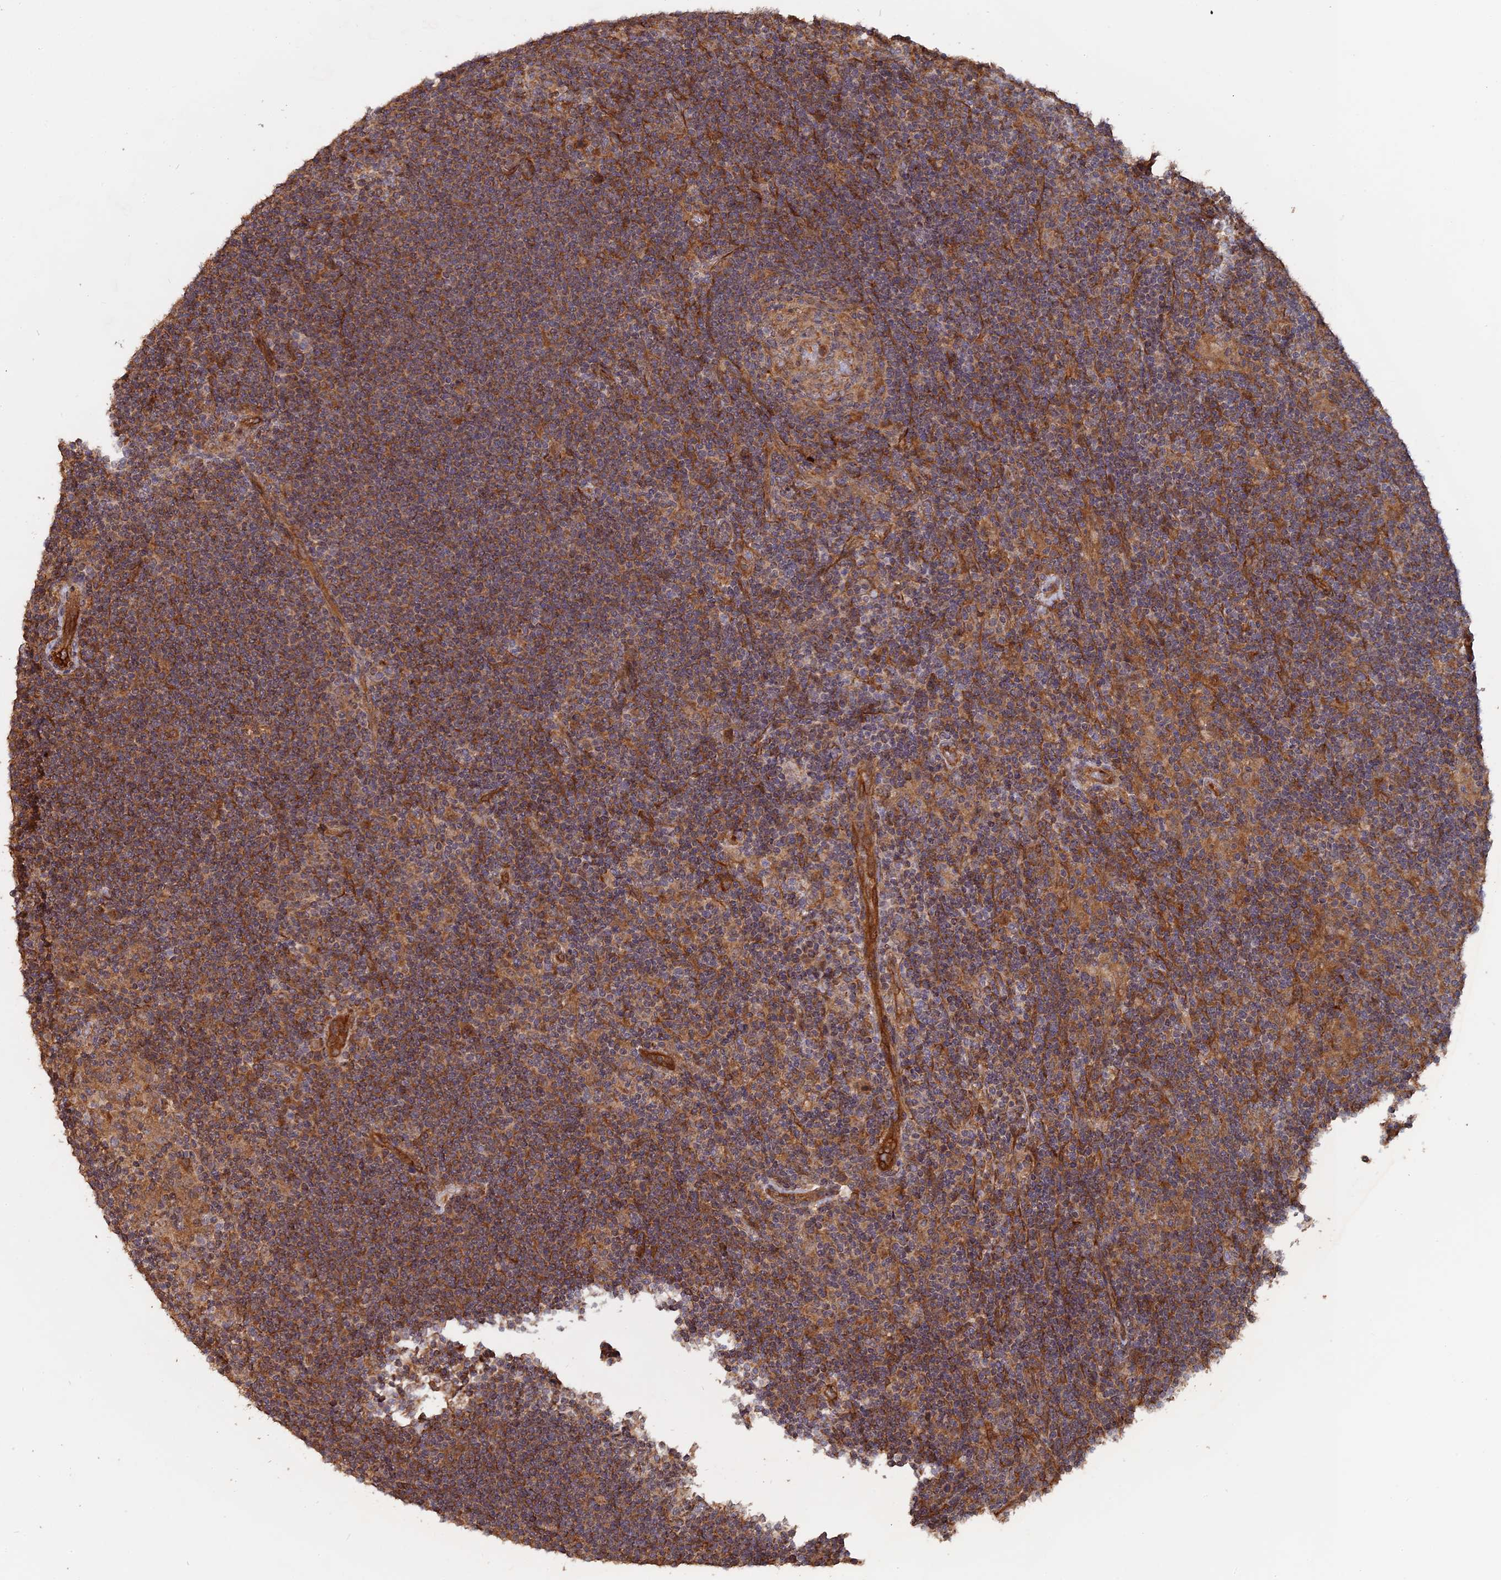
{"staining": {"intensity": "moderate", "quantity": ">75%", "location": "cytoplasmic/membranous"}, "tissue": "lymphoma", "cell_type": "Tumor cells", "image_type": "cancer", "snomed": [{"axis": "morphology", "description": "Hodgkin's disease, NOS"}, {"axis": "topography", "description": "Lymph node"}], "caption": "Protein staining of Hodgkin's disease tissue reveals moderate cytoplasmic/membranous positivity in about >75% of tumor cells. Immunohistochemistry stains the protein of interest in brown and the nuclei are stained blue.", "gene": "SAC3D1", "patient": {"sex": "female", "age": 57}}